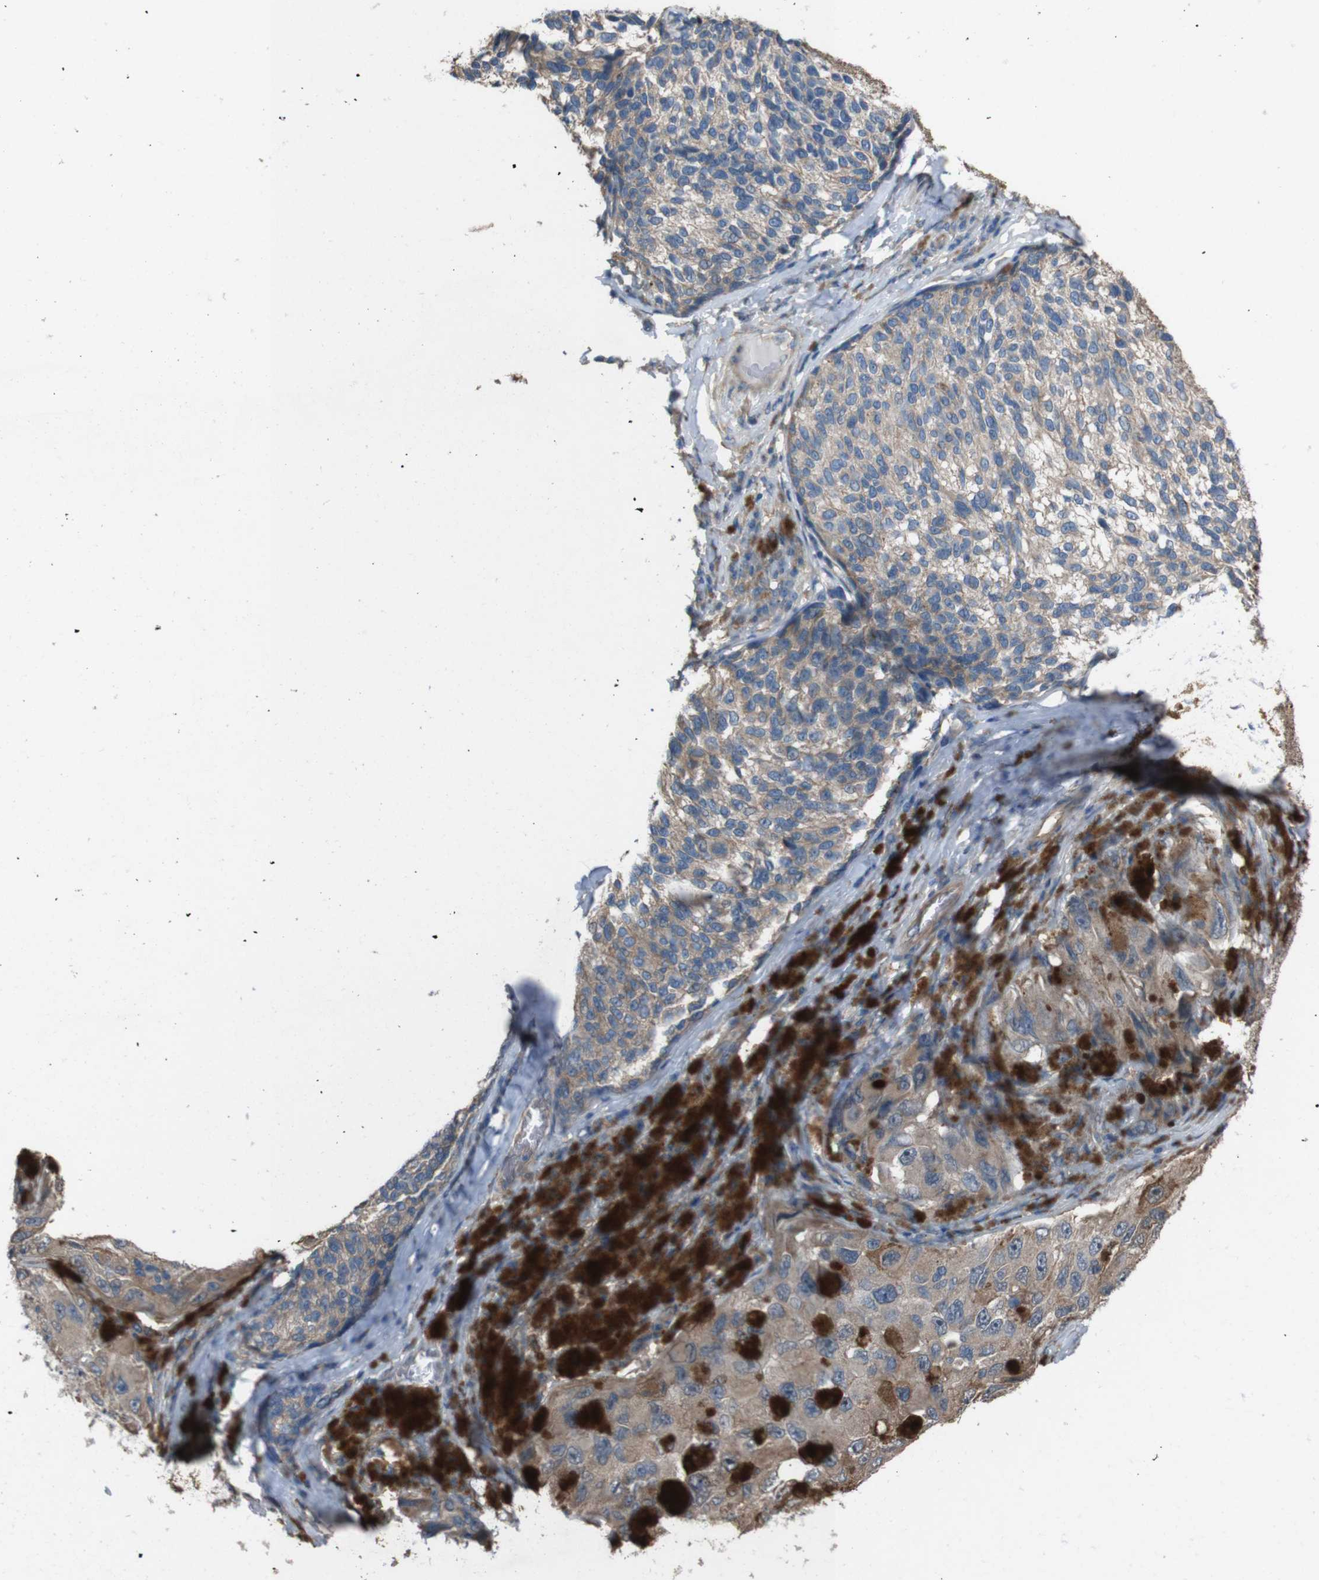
{"staining": {"intensity": "moderate", "quantity": "25%-75%", "location": "cytoplasmic/membranous"}, "tissue": "melanoma", "cell_type": "Tumor cells", "image_type": "cancer", "snomed": [{"axis": "morphology", "description": "Malignant melanoma, NOS"}, {"axis": "topography", "description": "Skin"}], "caption": "Immunohistochemical staining of human malignant melanoma displays moderate cytoplasmic/membranous protein staining in about 25%-75% of tumor cells.", "gene": "NAALADL2", "patient": {"sex": "female", "age": 73}}